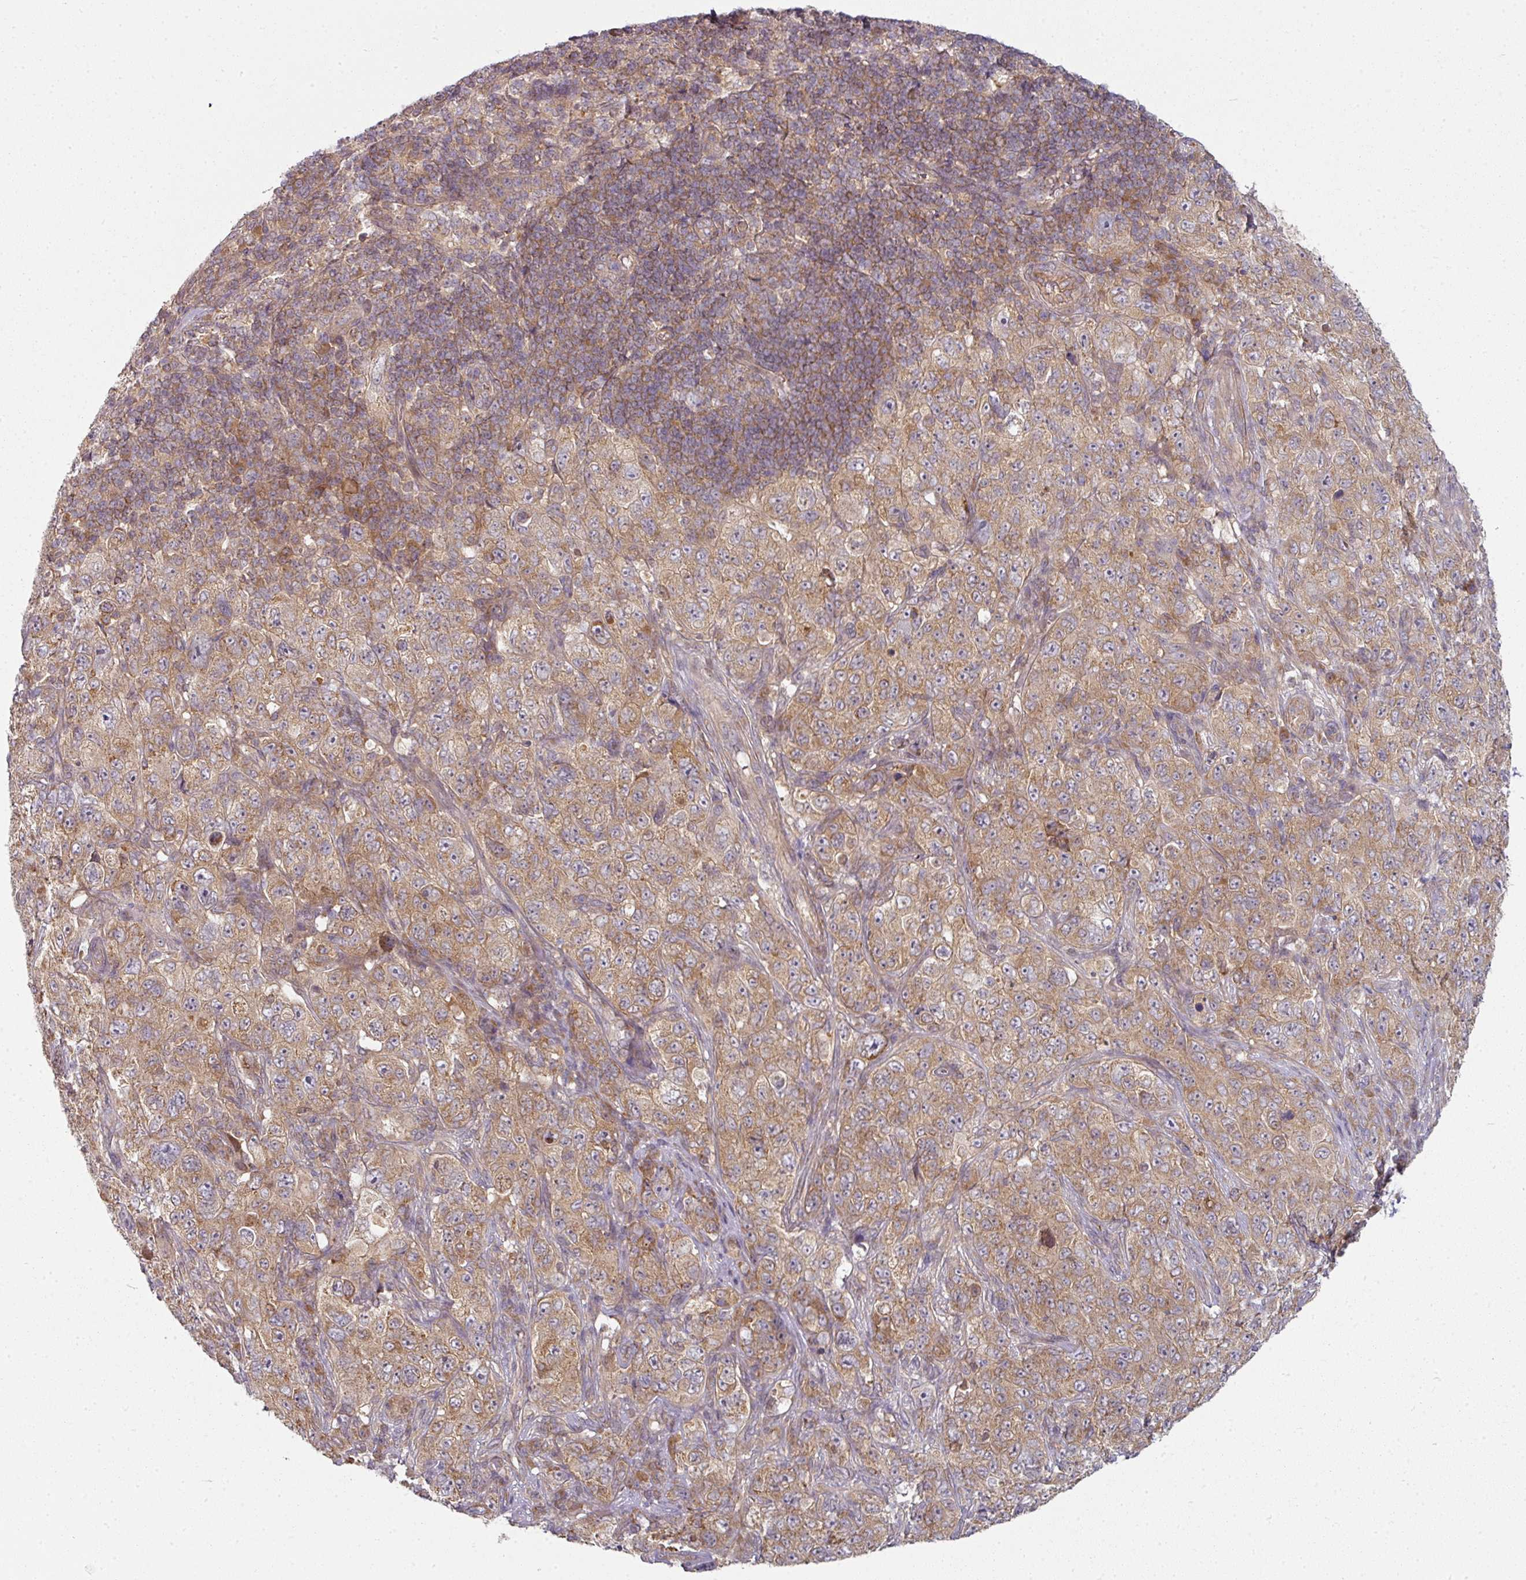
{"staining": {"intensity": "moderate", "quantity": ">75%", "location": "cytoplasmic/membranous"}, "tissue": "pancreatic cancer", "cell_type": "Tumor cells", "image_type": "cancer", "snomed": [{"axis": "morphology", "description": "Adenocarcinoma, NOS"}, {"axis": "topography", "description": "Pancreas"}], "caption": "Immunohistochemistry histopathology image of neoplastic tissue: pancreatic adenocarcinoma stained using IHC exhibits medium levels of moderate protein expression localized specifically in the cytoplasmic/membranous of tumor cells, appearing as a cytoplasmic/membranous brown color.", "gene": "MAP2K2", "patient": {"sex": "male", "age": 68}}